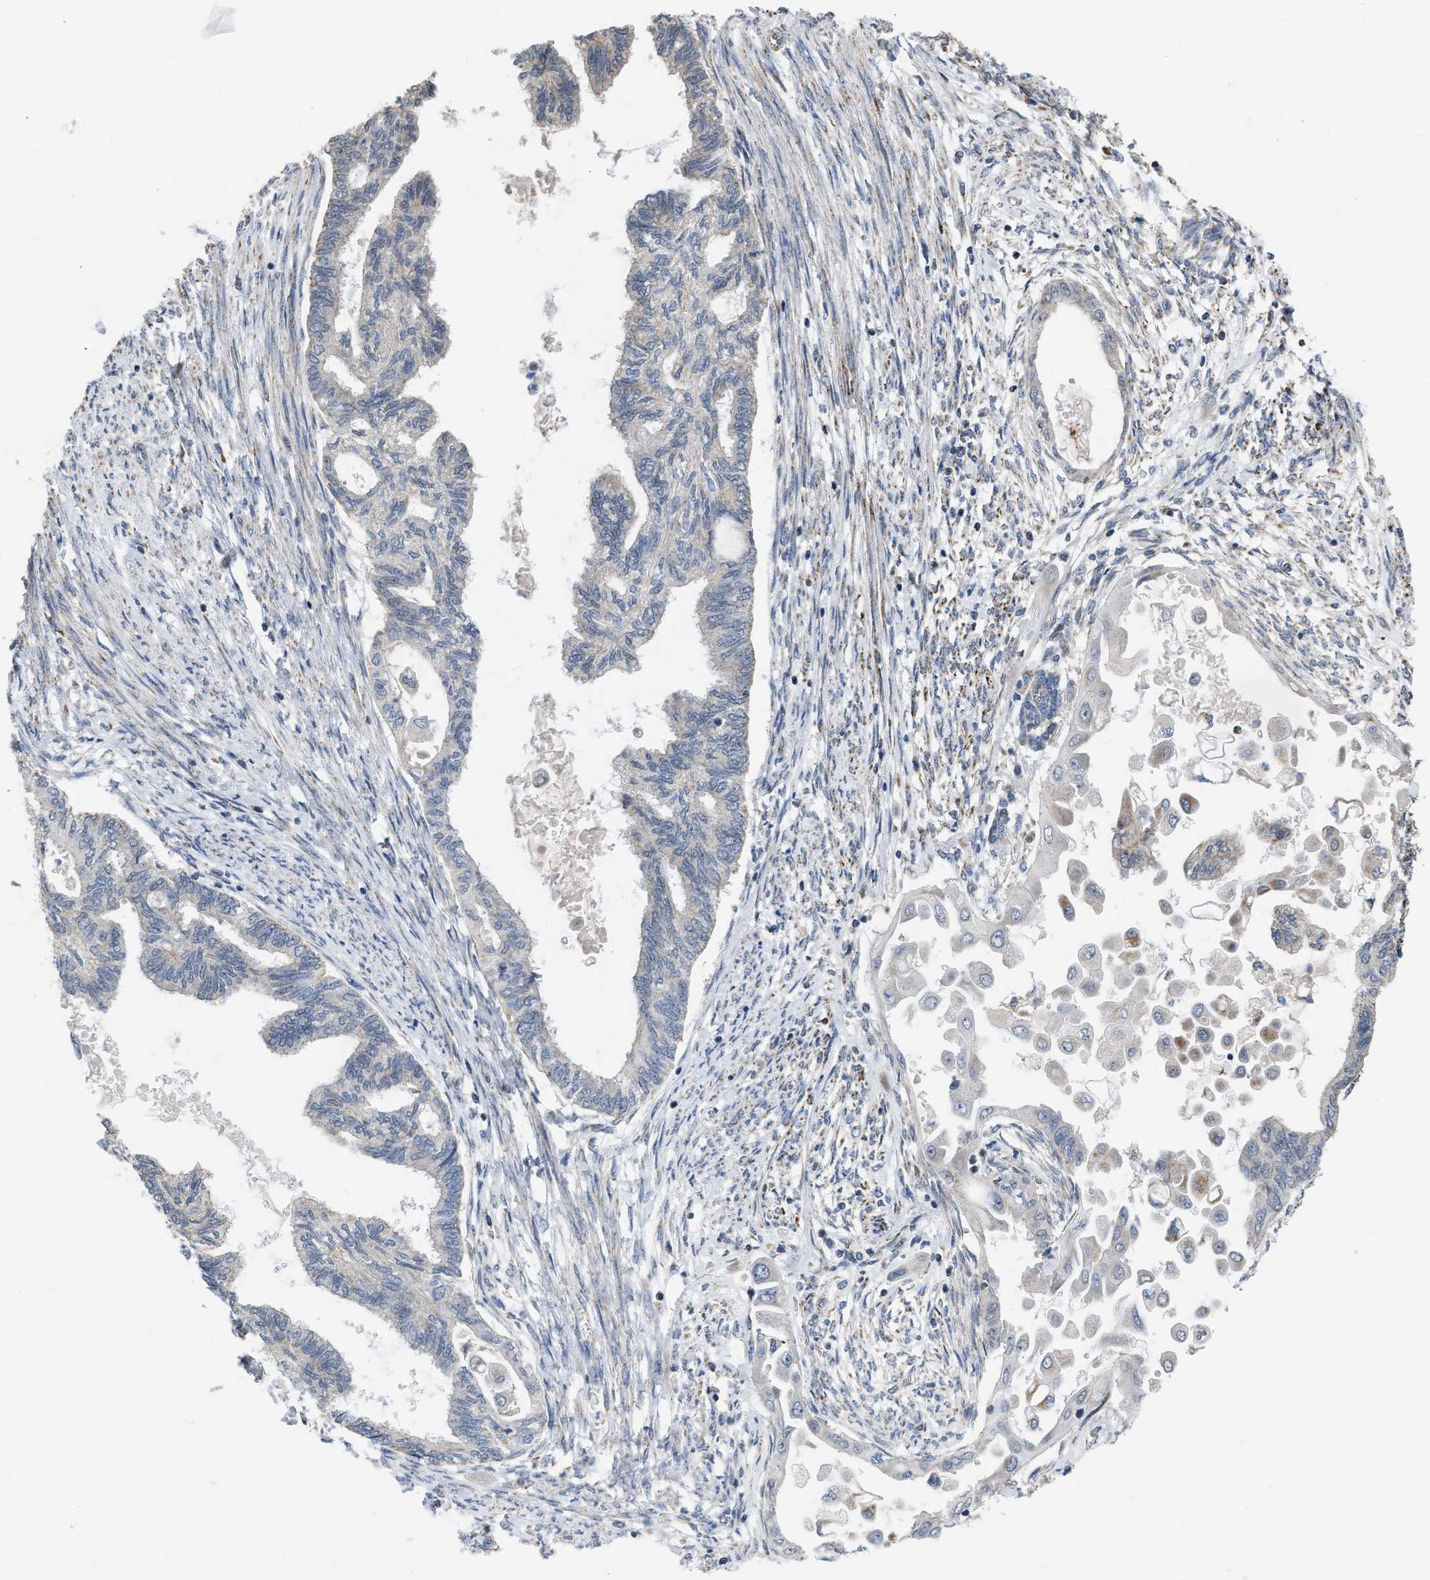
{"staining": {"intensity": "negative", "quantity": "none", "location": "none"}, "tissue": "cervical cancer", "cell_type": "Tumor cells", "image_type": "cancer", "snomed": [{"axis": "morphology", "description": "Normal tissue, NOS"}, {"axis": "morphology", "description": "Adenocarcinoma, NOS"}, {"axis": "topography", "description": "Cervix"}, {"axis": "topography", "description": "Endometrium"}], "caption": "Tumor cells show no significant positivity in cervical cancer (adenocarcinoma).", "gene": "BCL10", "patient": {"sex": "female", "age": 86}}